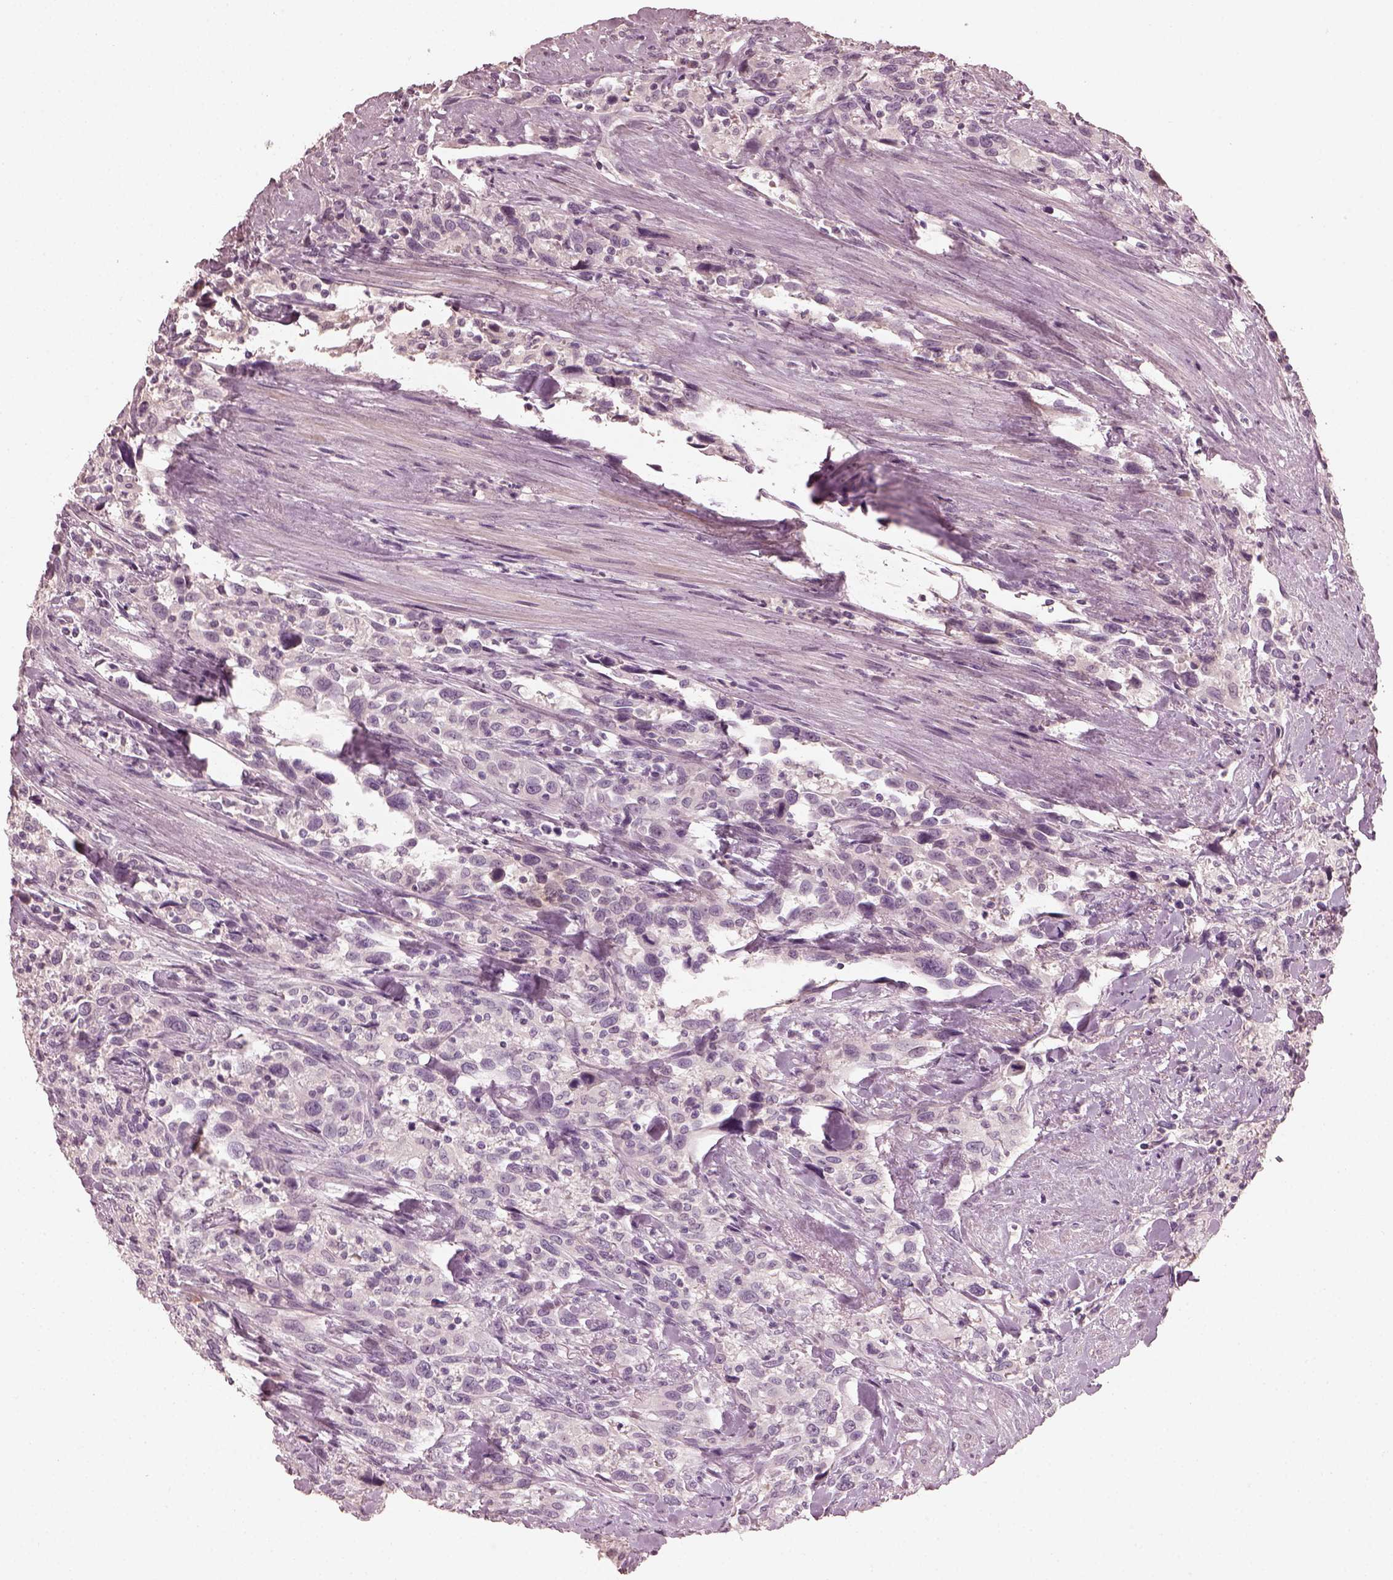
{"staining": {"intensity": "negative", "quantity": "none", "location": "none"}, "tissue": "urothelial cancer", "cell_type": "Tumor cells", "image_type": "cancer", "snomed": [{"axis": "morphology", "description": "Urothelial carcinoma, NOS"}, {"axis": "morphology", "description": "Urothelial carcinoma, High grade"}, {"axis": "topography", "description": "Urinary bladder"}], "caption": "IHC micrograph of human urothelial cancer stained for a protein (brown), which shows no staining in tumor cells.", "gene": "OPTC", "patient": {"sex": "female", "age": 64}}